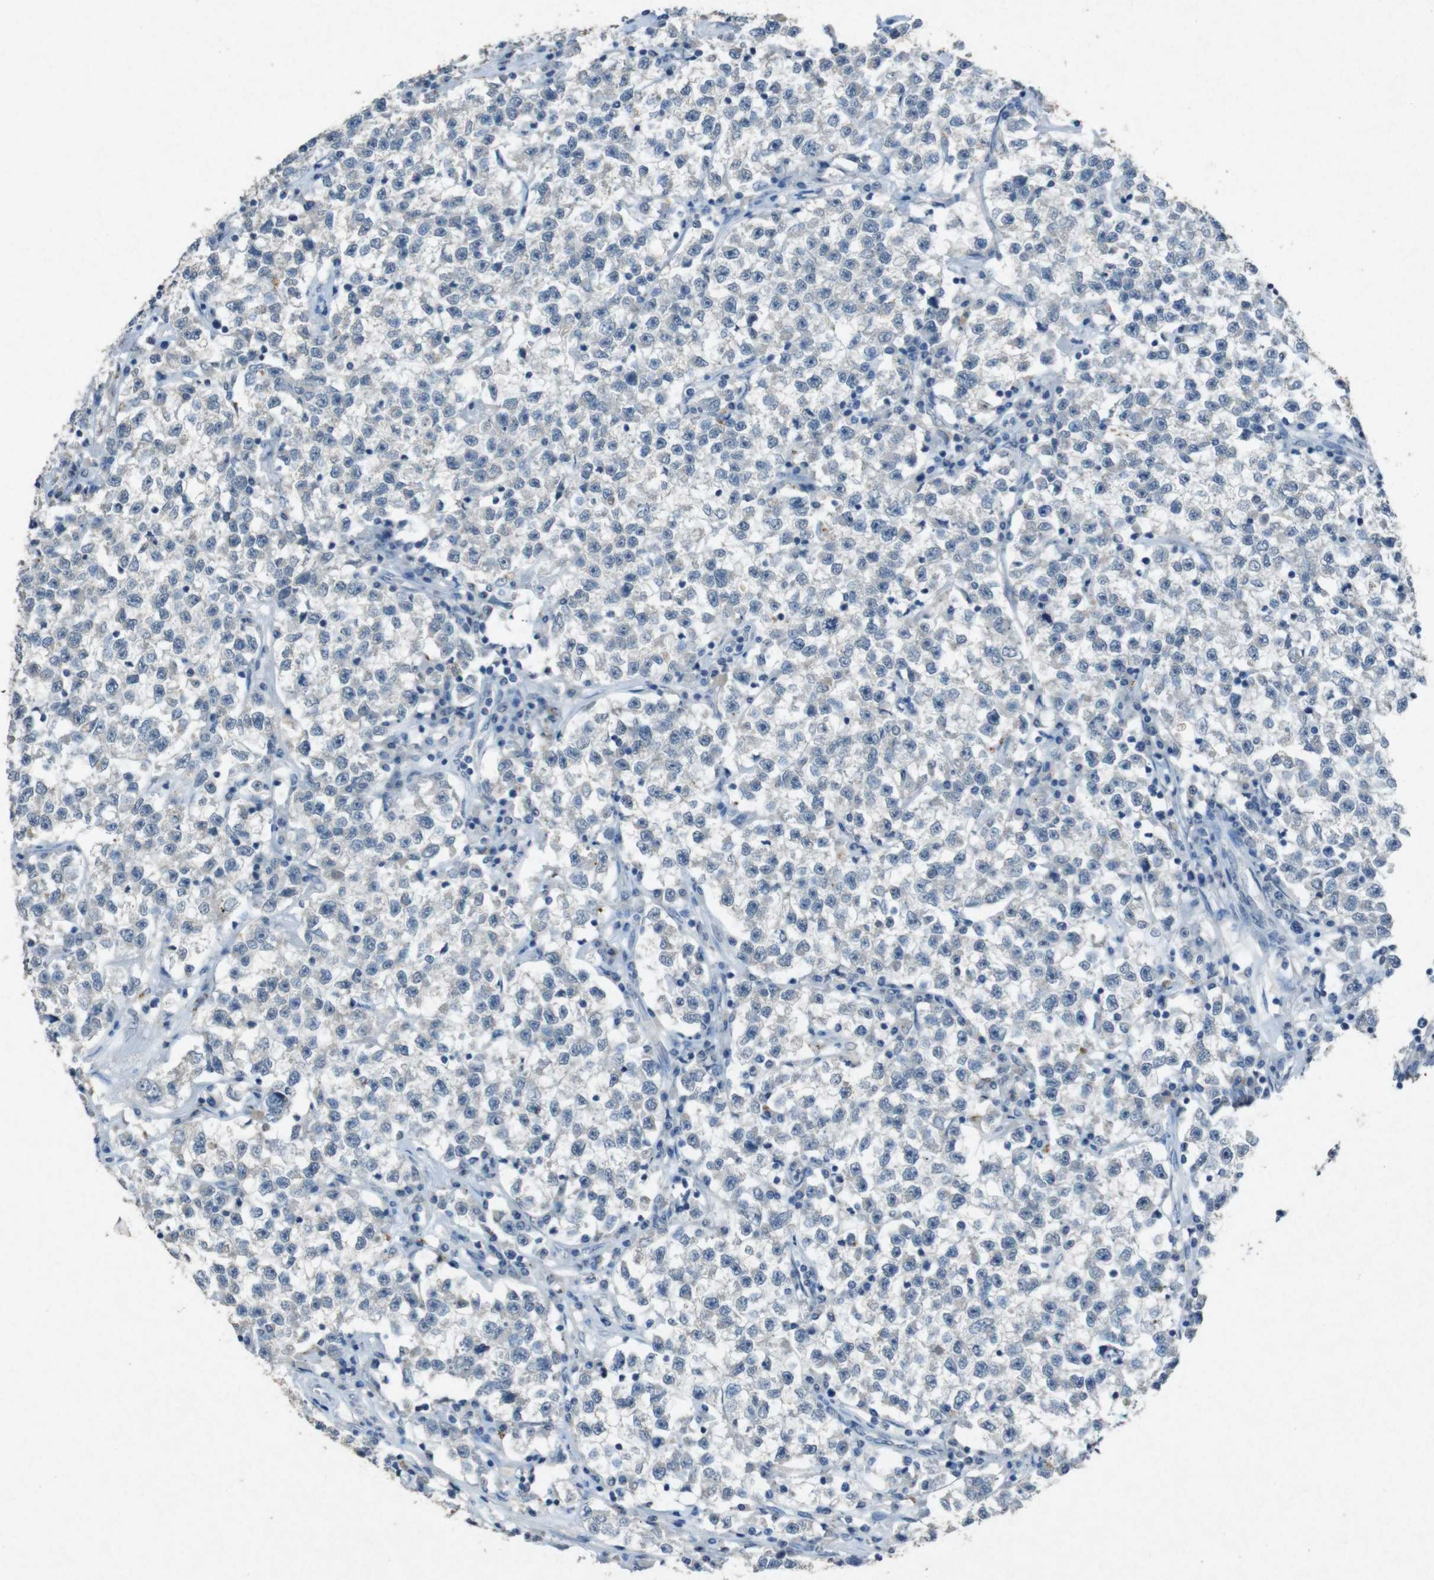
{"staining": {"intensity": "negative", "quantity": "none", "location": "none"}, "tissue": "testis cancer", "cell_type": "Tumor cells", "image_type": "cancer", "snomed": [{"axis": "morphology", "description": "Seminoma, NOS"}, {"axis": "topography", "description": "Testis"}], "caption": "Immunohistochemistry (IHC) of human testis cancer shows no staining in tumor cells.", "gene": "STBD1", "patient": {"sex": "male", "age": 22}}